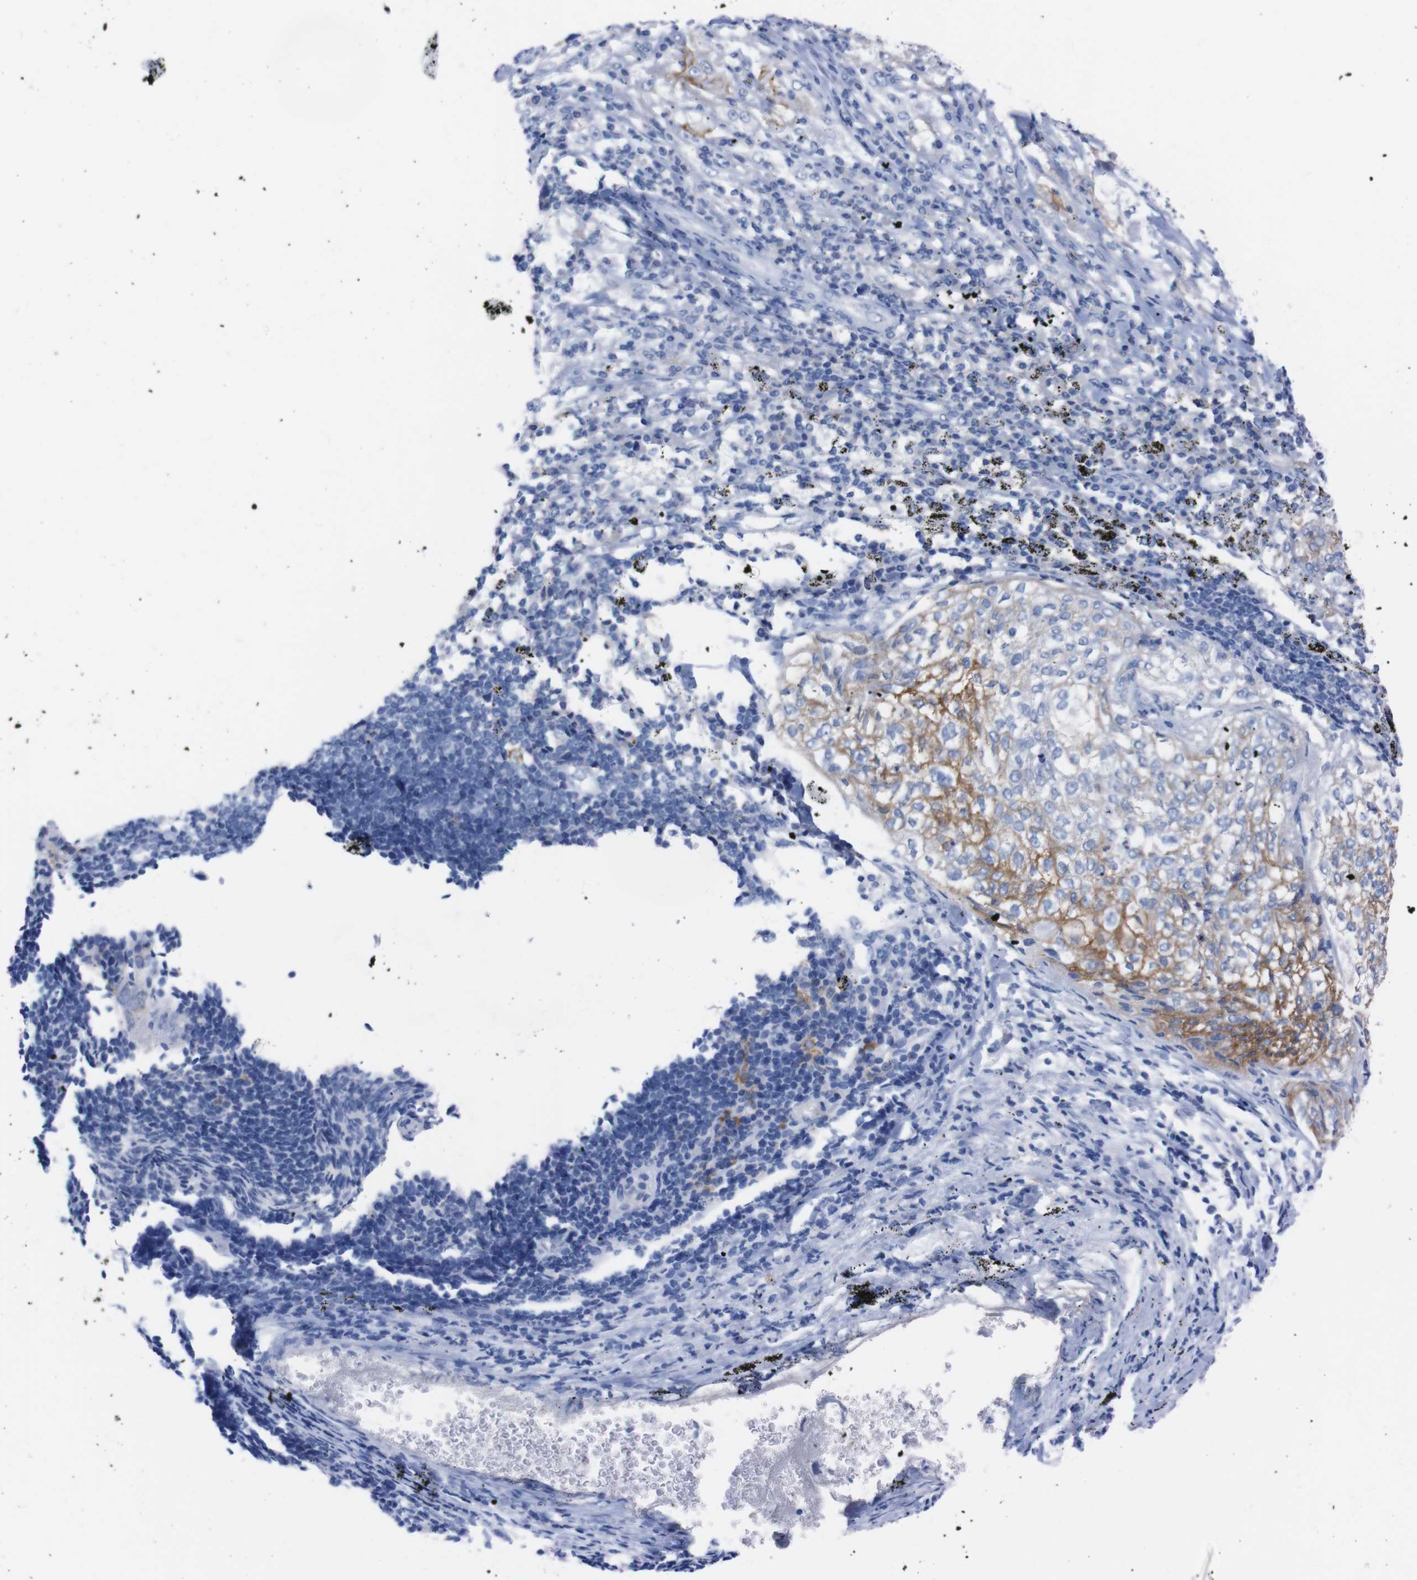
{"staining": {"intensity": "moderate", "quantity": "25%-75%", "location": "cytoplasmic/membranous"}, "tissue": "lung cancer", "cell_type": "Tumor cells", "image_type": "cancer", "snomed": [{"axis": "morphology", "description": "Inflammation, NOS"}, {"axis": "morphology", "description": "Squamous cell carcinoma, NOS"}, {"axis": "topography", "description": "Lymph node"}, {"axis": "topography", "description": "Soft tissue"}, {"axis": "topography", "description": "Lung"}], "caption": "Lung cancer stained with IHC displays moderate cytoplasmic/membranous positivity in approximately 25%-75% of tumor cells. (brown staining indicates protein expression, while blue staining denotes nuclei).", "gene": "TMEM243", "patient": {"sex": "male", "age": 66}}